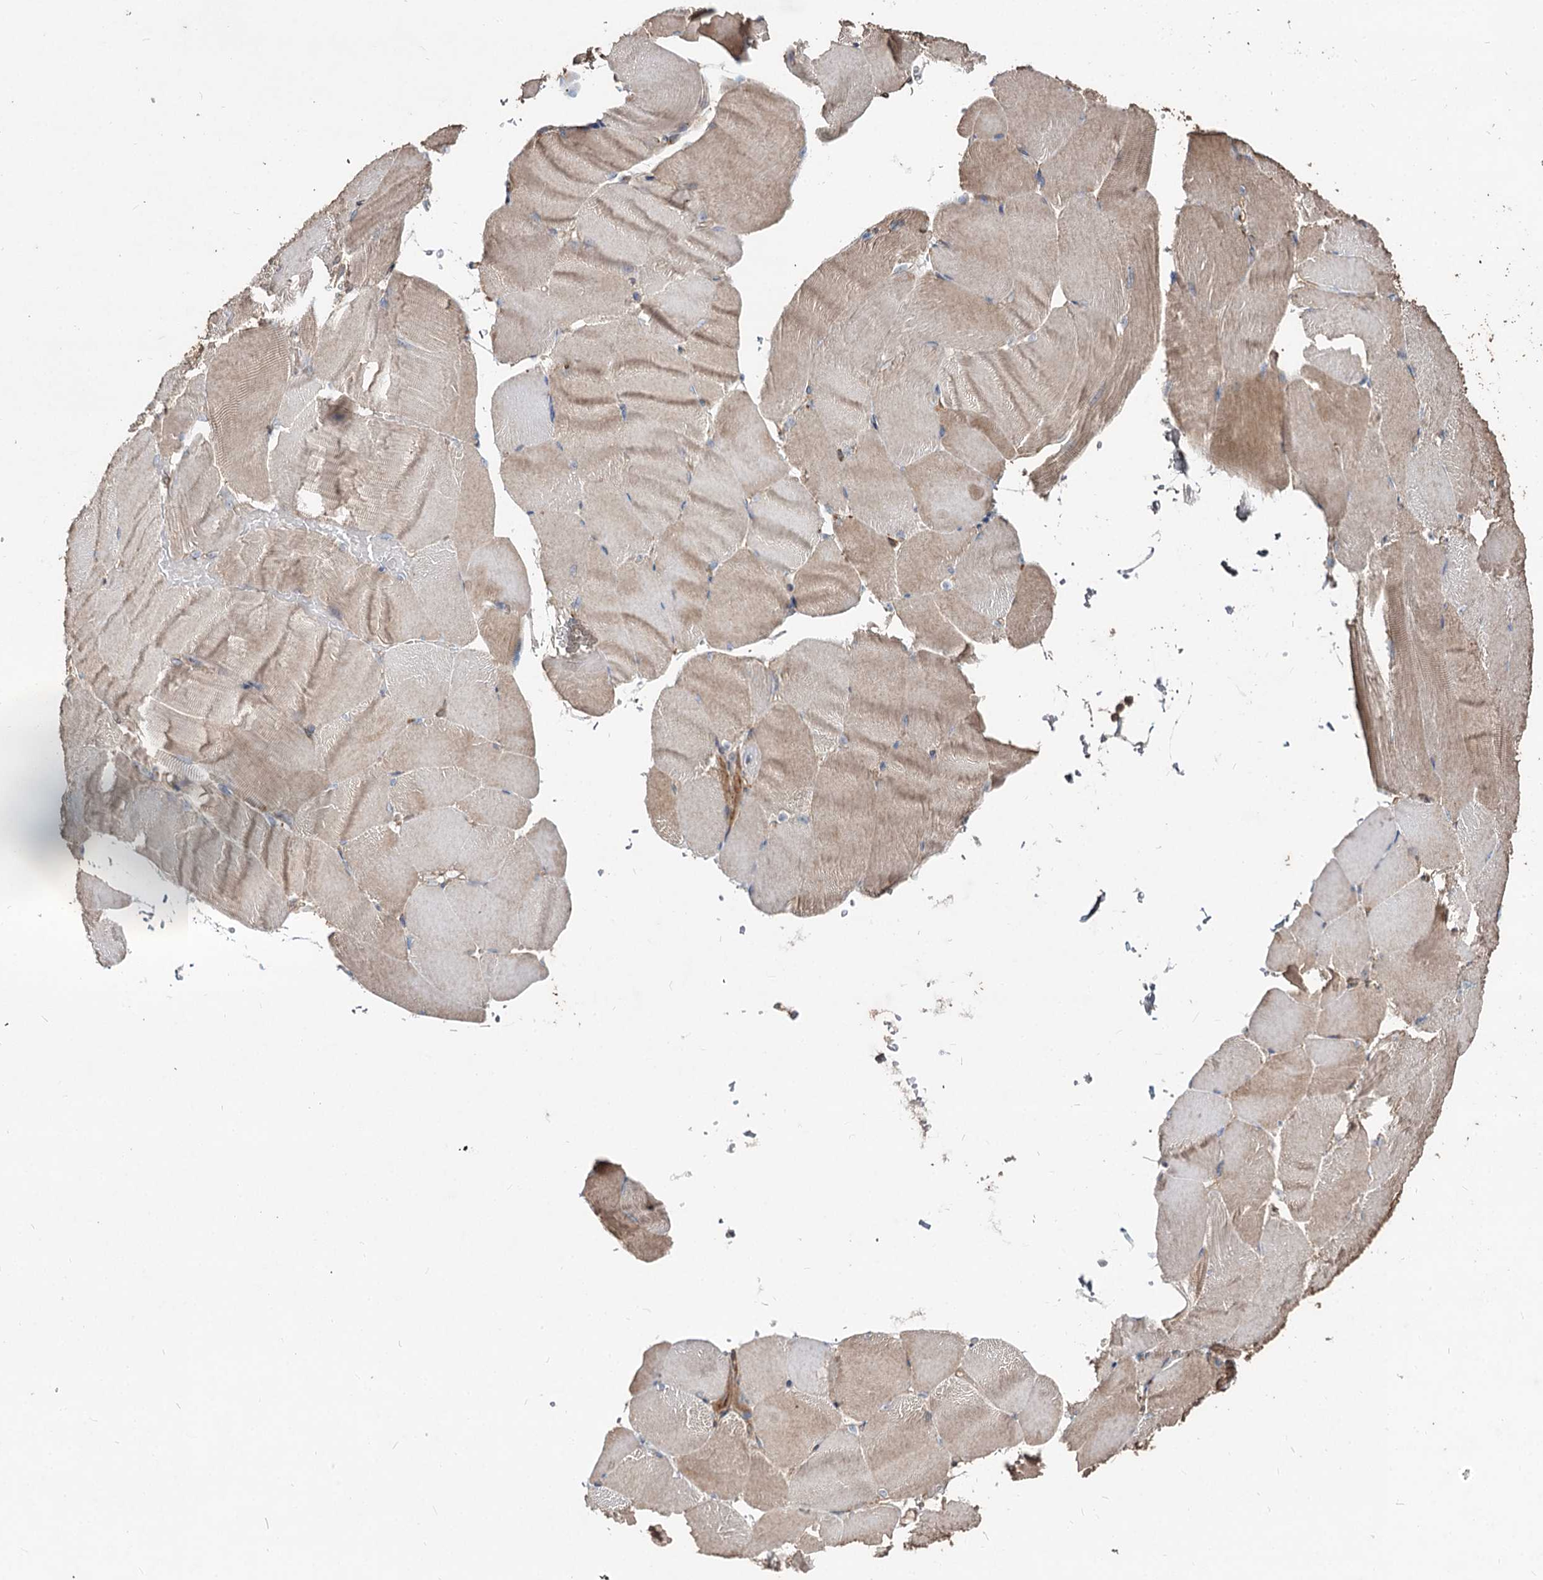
{"staining": {"intensity": "weak", "quantity": "25%-75%", "location": "cytoplasmic/membranous"}, "tissue": "skeletal muscle", "cell_type": "Myocytes", "image_type": "normal", "snomed": [{"axis": "morphology", "description": "Normal tissue, NOS"}, {"axis": "topography", "description": "Skeletal muscle"}, {"axis": "topography", "description": "Parathyroid gland"}], "caption": "An immunohistochemistry (IHC) micrograph of unremarkable tissue is shown. Protein staining in brown labels weak cytoplasmic/membranous positivity in skeletal muscle within myocytes.", "gene": "SPART", "patient": {"sex": "female", "age": 37}}